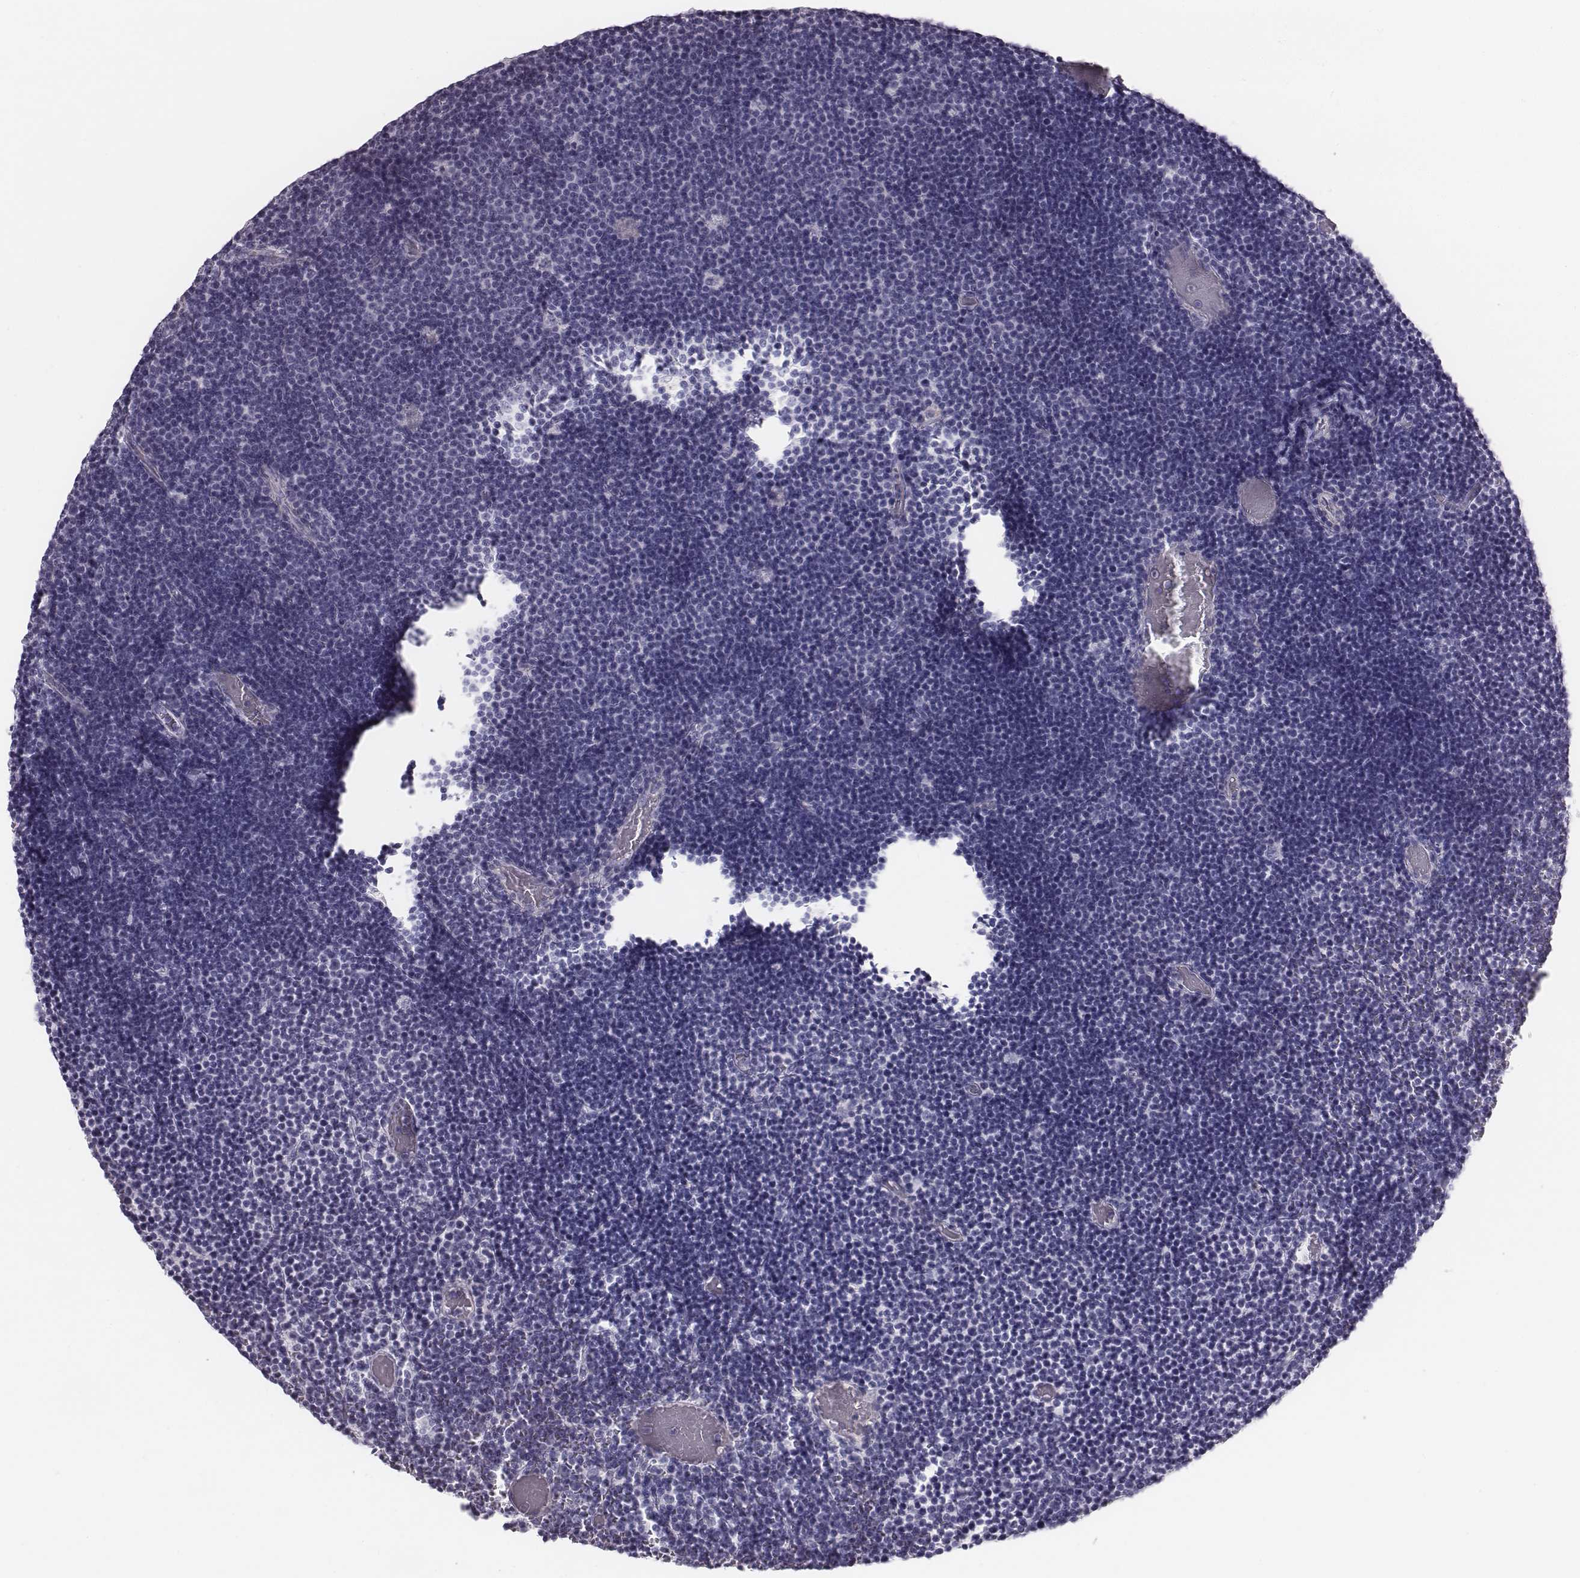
{"staining": {"intensity": "negative", "quantity": "none", "location": "none"}, "tissue": "lymphoma", "cell_type": "Tumor cells", "image_type": "cancer", "snomed": [{"axis": "morphology", "description": "Malignant lymphoma, non-Hodgkin's type, Low grade"}, {"axis": "topography", "description": "Brain"}], "caption": "This histopathology image is of lymphoma stained with IHC to label a protein in brown with the nuclei are counter-stained blue. There is no positivity in tumor cells.", "gene": "CRISP1", "patient": {"sex": "female", "age": 66}}